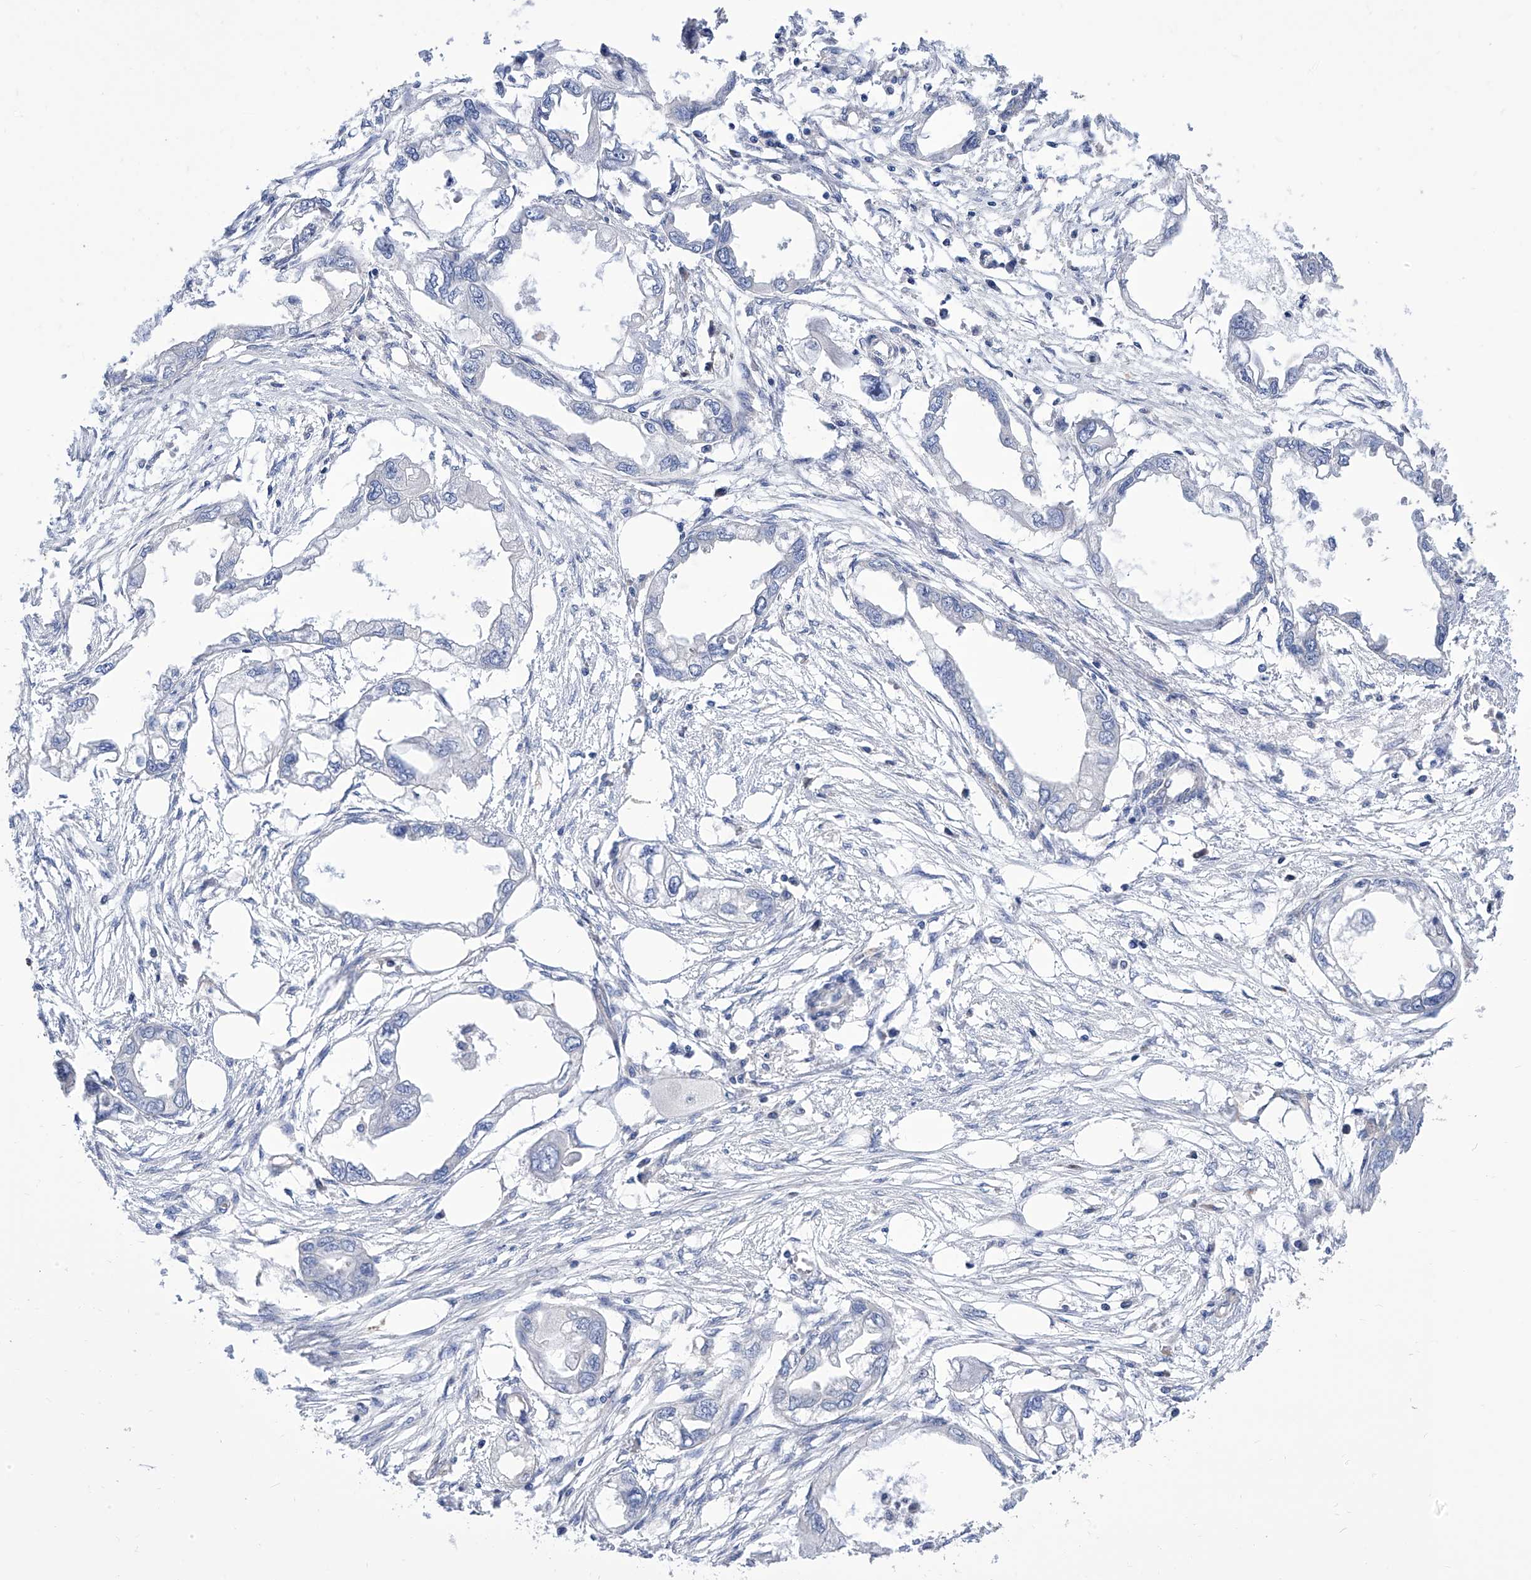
{"staining": {"intensity": "negative", "quantity": "none", "location": "none"}, "tissue": "endometrial cancer", "cell_type": "Tumor cells", "image_type": "cancer", "snomed": [{"axis": "morphology", "description": "Adenocarcinoma, NOS"}, {"axis": "morphology", "description": "Adenocarcinoma, metastatic, NOS"}, {"axis": "topography", "description": "Adipose tissue"}, {"axis": "topography", "description": "Endometrium"}], "caption": "This is an immunohistochemistry (IHC) micrograph of metastatic adenocarcinoma (endometrial). There is no positivity in tumor cells.", "gene": "TJAP1", "patient": {"sex": "female", "age": 67}}